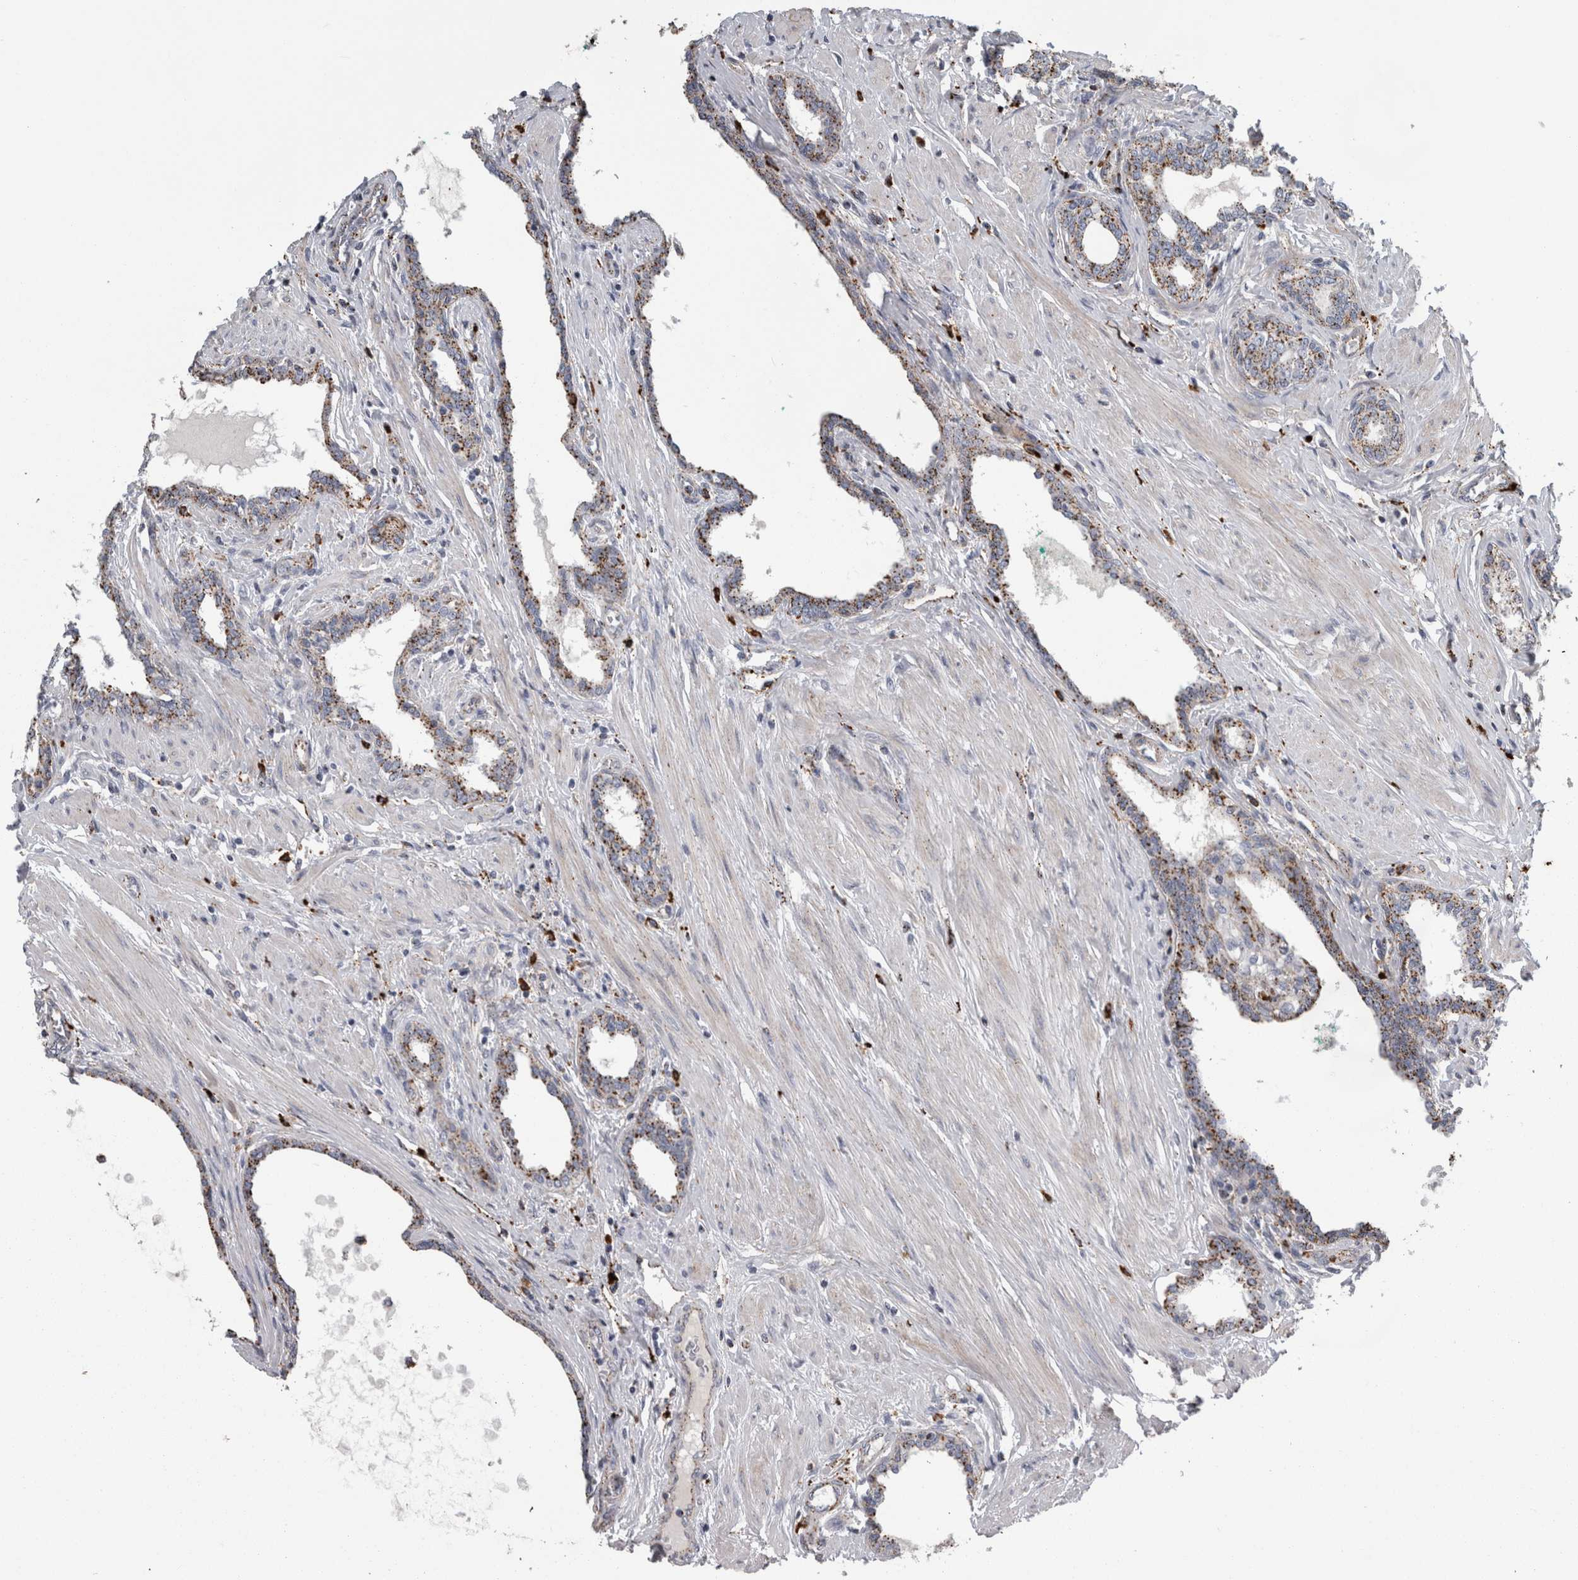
{"staining": {"intensity": "moderate", "quantity": ">75%", "location": "cytoplasmic/membranous"}, "tissue": "prostate cancer", "cell_type": "Tumor cells", "image_type": "cancer", "snomed": [{"axis": "morphology", "description": "Adenocarcinoma, High grade"}, {"axis": "topography", "description": "Prostate"}], "caption": "Brown immunohistochemical staining in human prostate cancer (adenocarcinoma (high-grade)) demonstrates moderate cytoplasmic/membranous positivity in about >75% of tumor cells.", "gene": "DPP7", "patient": {"sex": "male", "age": 52}}